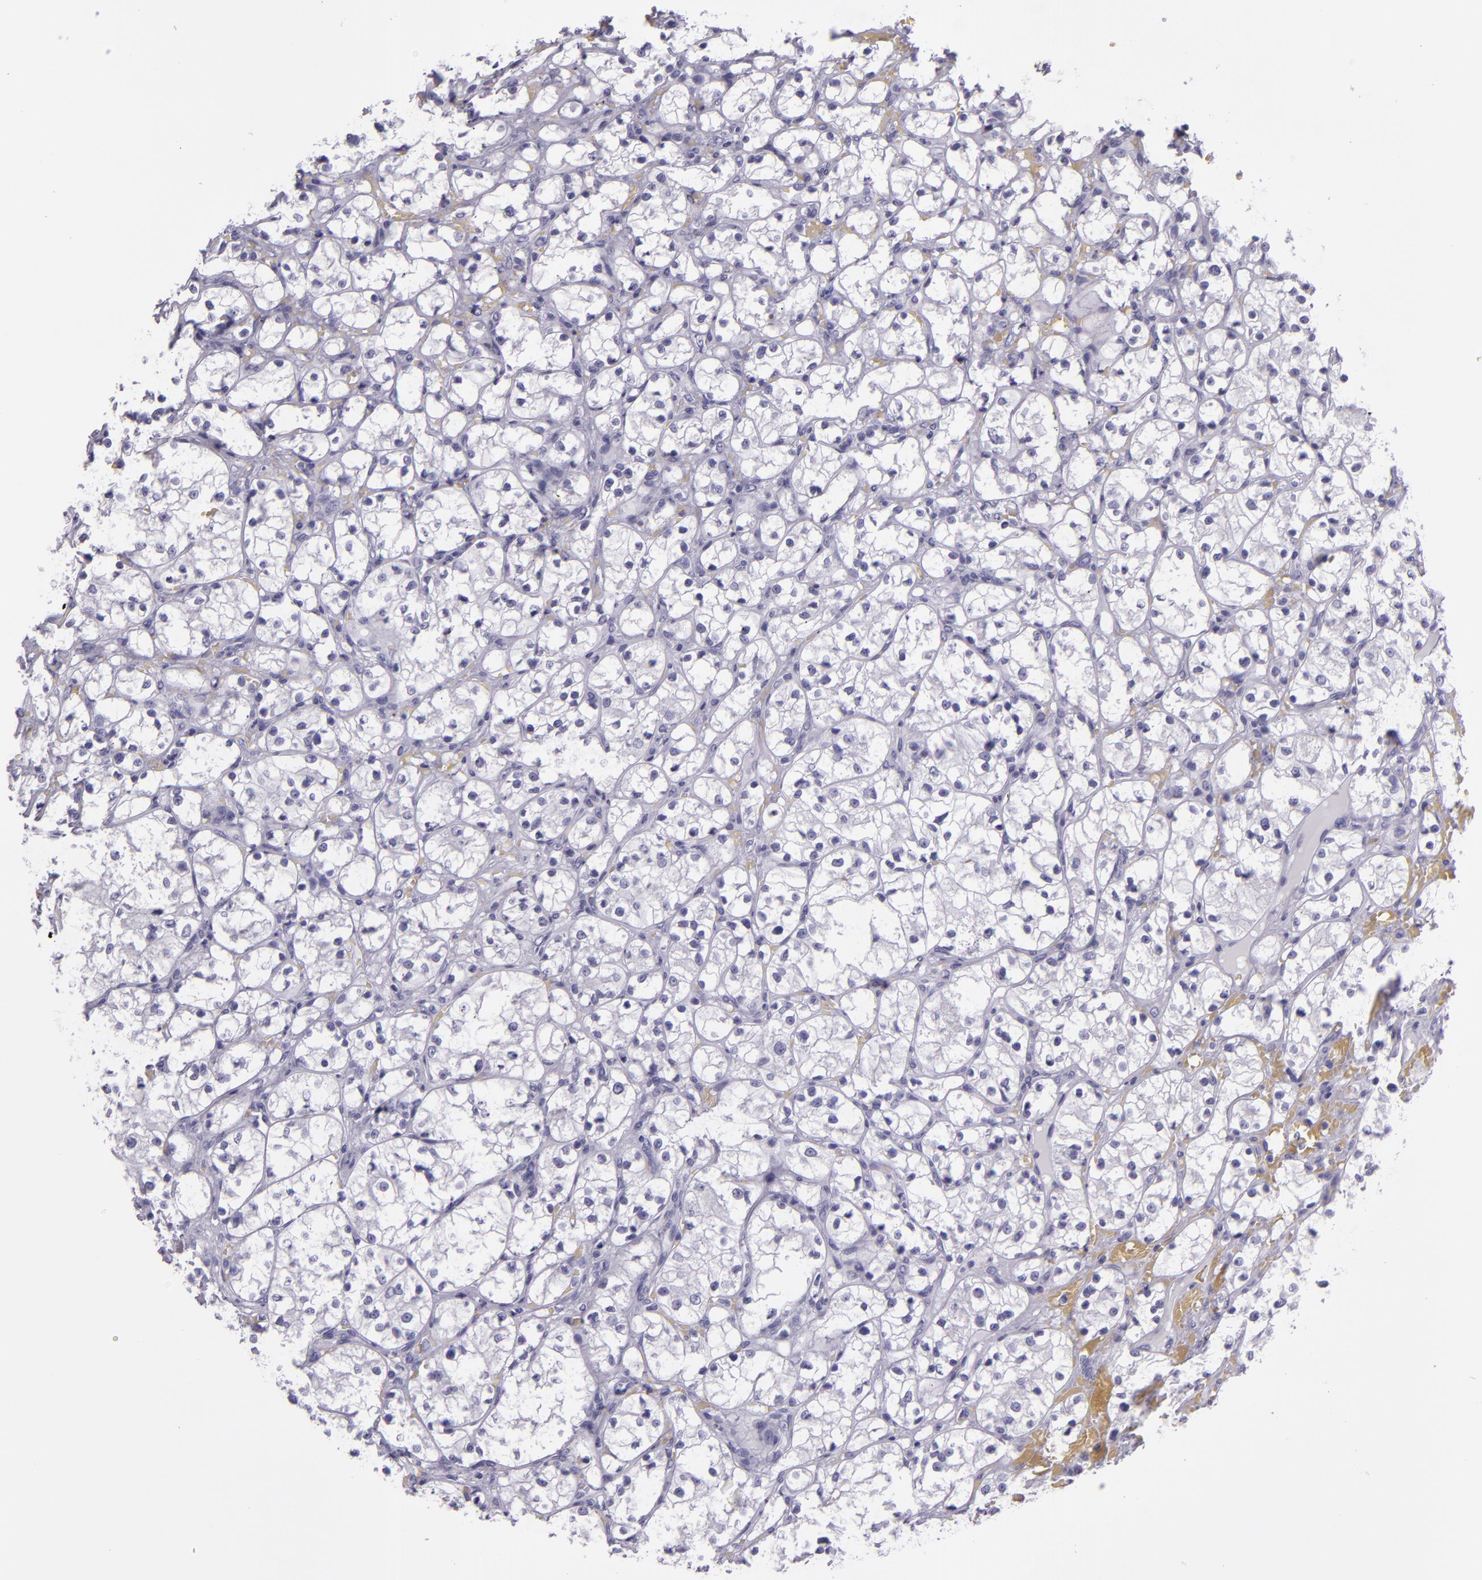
{"staining": {"intensity": "negative", "quantity": "none", "location": "none"}, "tissue": "renal cancer", "cell_type": "Tumor cells", "image_type": "cancer", "snomed": [{"axis": "morphology", "description": "Adenocarcinoma, NOS"}, {"axis": "topography", "description": "Kidney"}], "caption": "Immunohistochemistry (IHC) of renal cancer (adenocarcinoma) reveals no expression in tumor cells.", "gene": "CR2", "patient": {"sex": "female", "age": 60}}